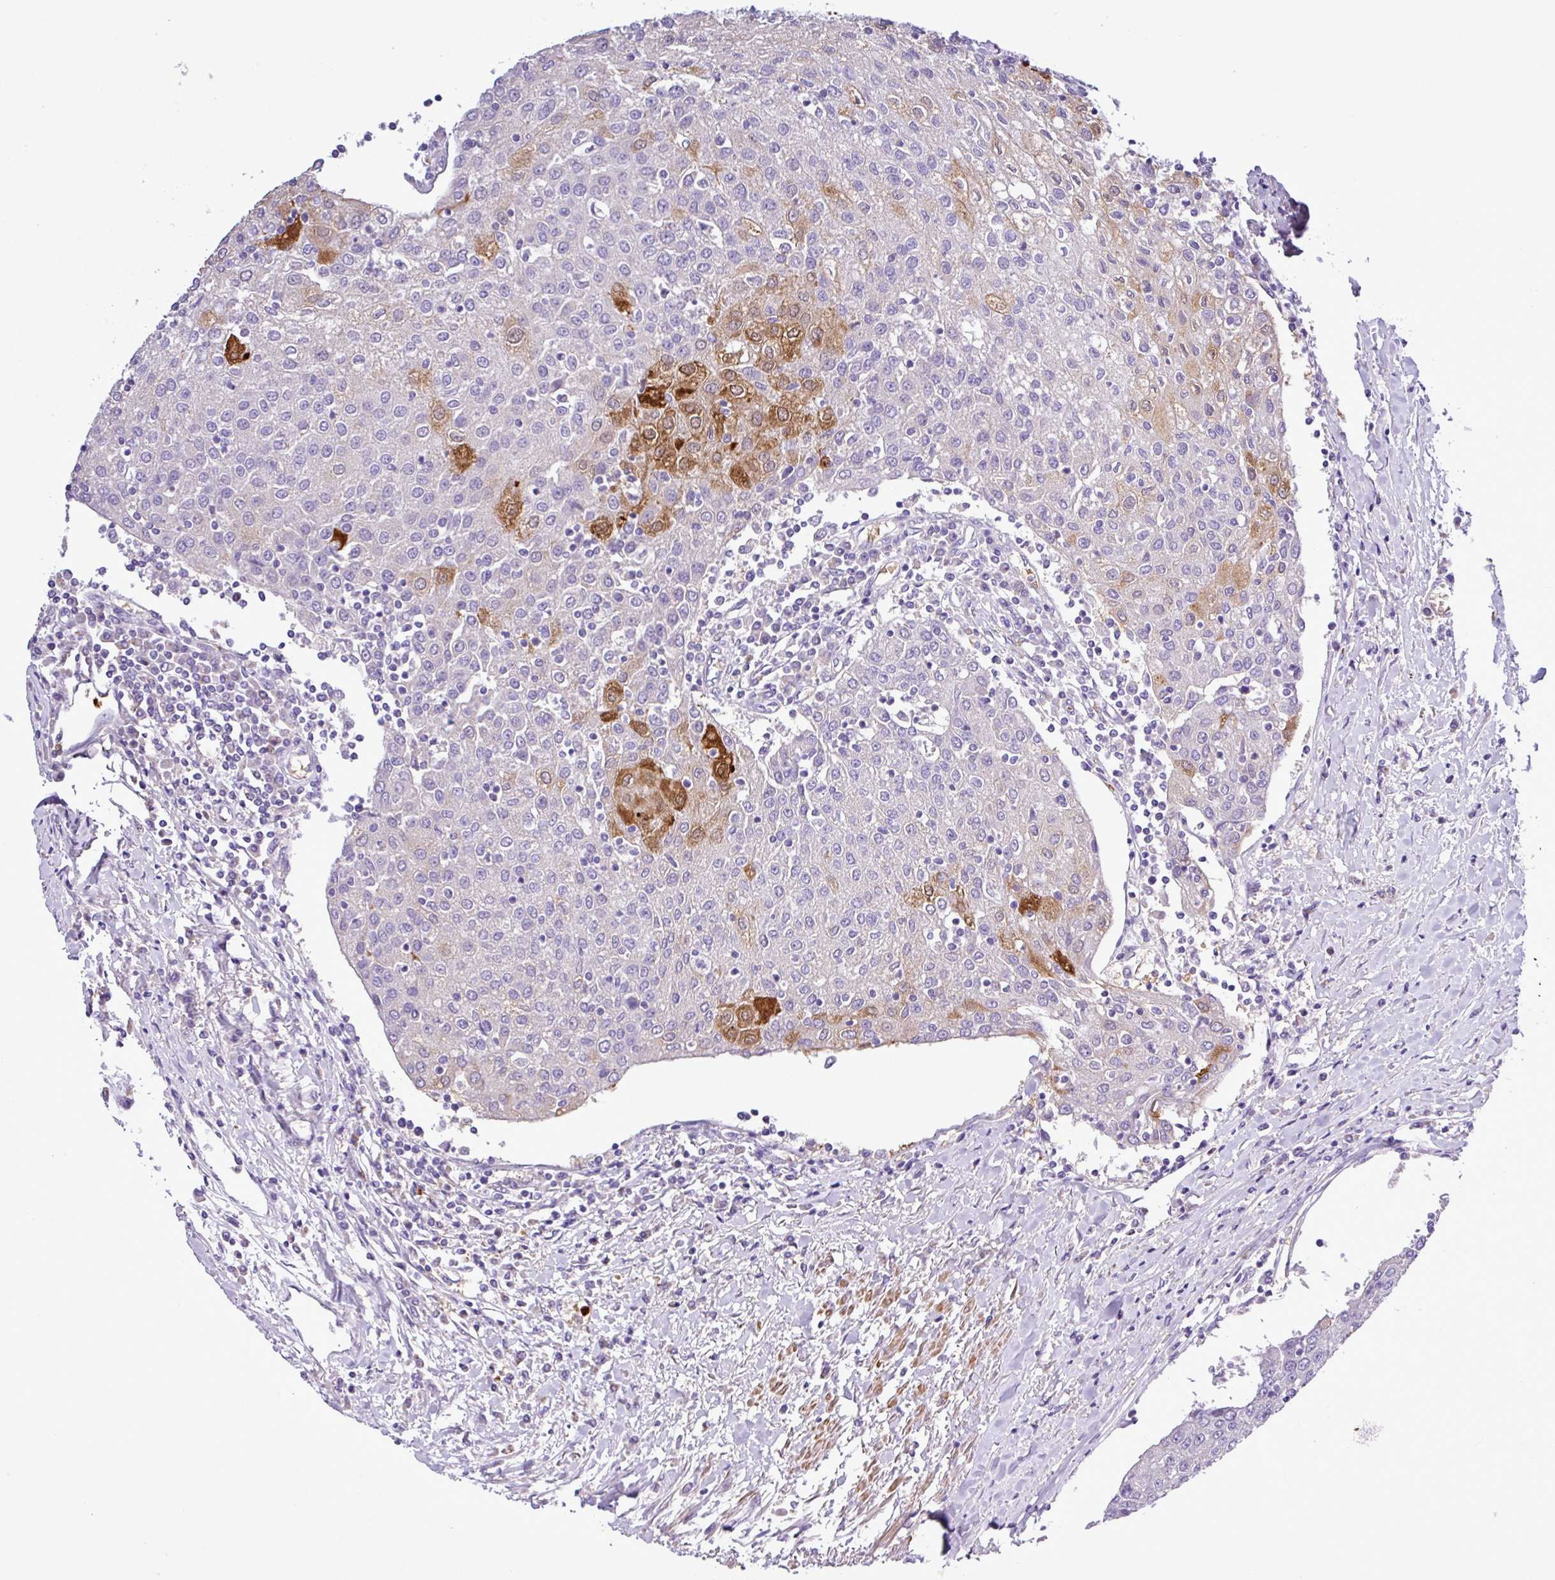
{"staining": {"intensity": "moderate", "quantity": "<25%", "location": "cytoplasmic/membranous,nuclear"}, "tissue": "urothelial cancer", "cell_type": "Tumor cells", "image_type": "cancer", "snomed": [{"axis": "morphology", "description": "Urothelial carcinoma, High grade"}, {"axis": "topography", "description": "Urinary bladder"}], "caption": "Tumor cells reveal moderate cytoplasmic/membranous and nuclear staining in about <25% of cells in urothelial cancer. (DAB = brown stain, brightfield microscopy at high magnification).", "gene": "MGAT4B", "patient": {"sex": "female", "age": 85}}